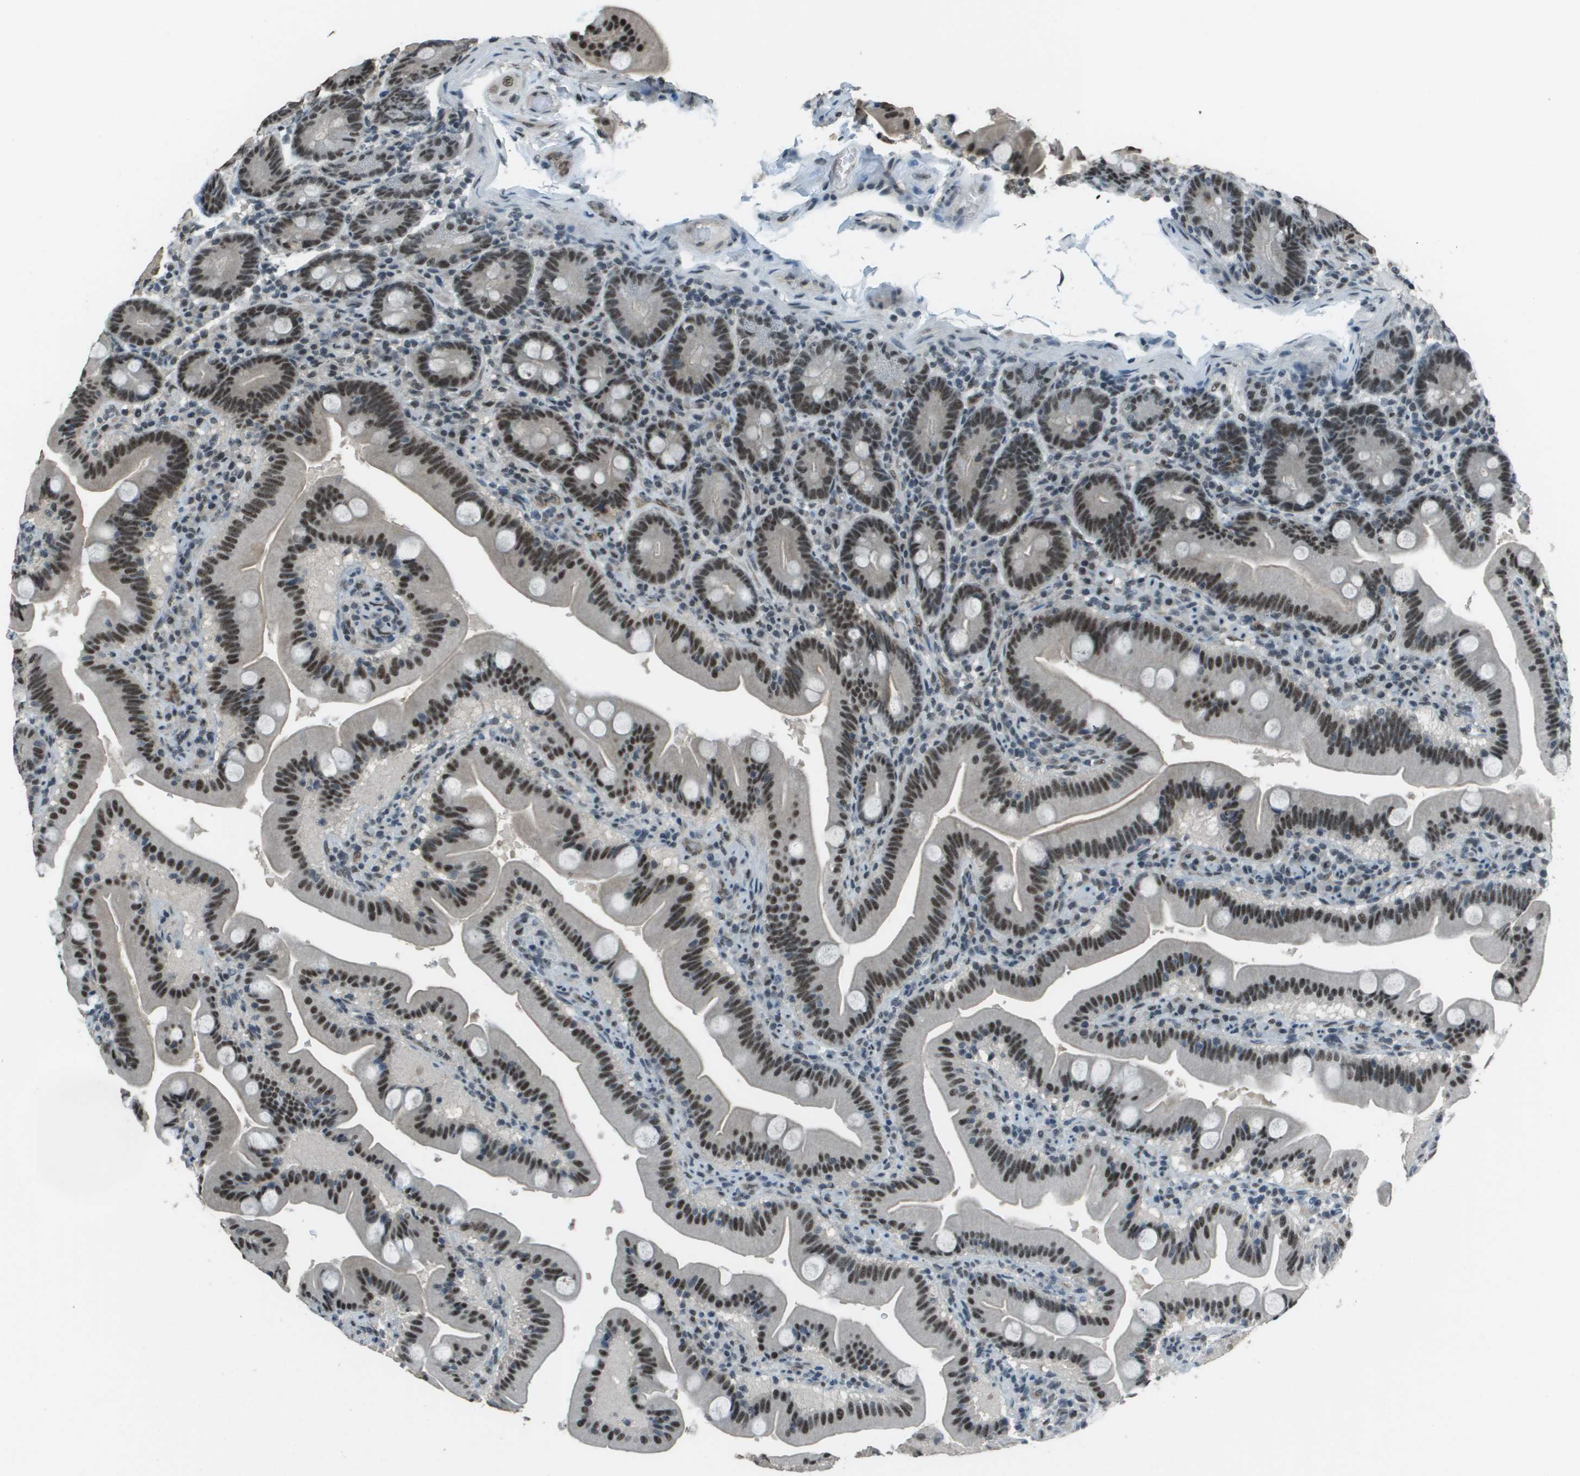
{"staining": {"intensity": "moderate", "quantity": ">75%", "location": "nuclear"}, "tissue": "duodenum", "cell_type": "Glandular cells", "image_type": "normal", "snomed": [{"axis": "morphology", "description": "Normal tissue, NOS"}, {"axis": "topography", "description": "Duodenum"}], "caption": "About >75% of glandular cells in normal human duodenum display moderate nuclear protein positivity as visualized by brown immunohistochemical staining.", "gene": "DEPDC1", "patient": {"sex": "male", "age": 54}}